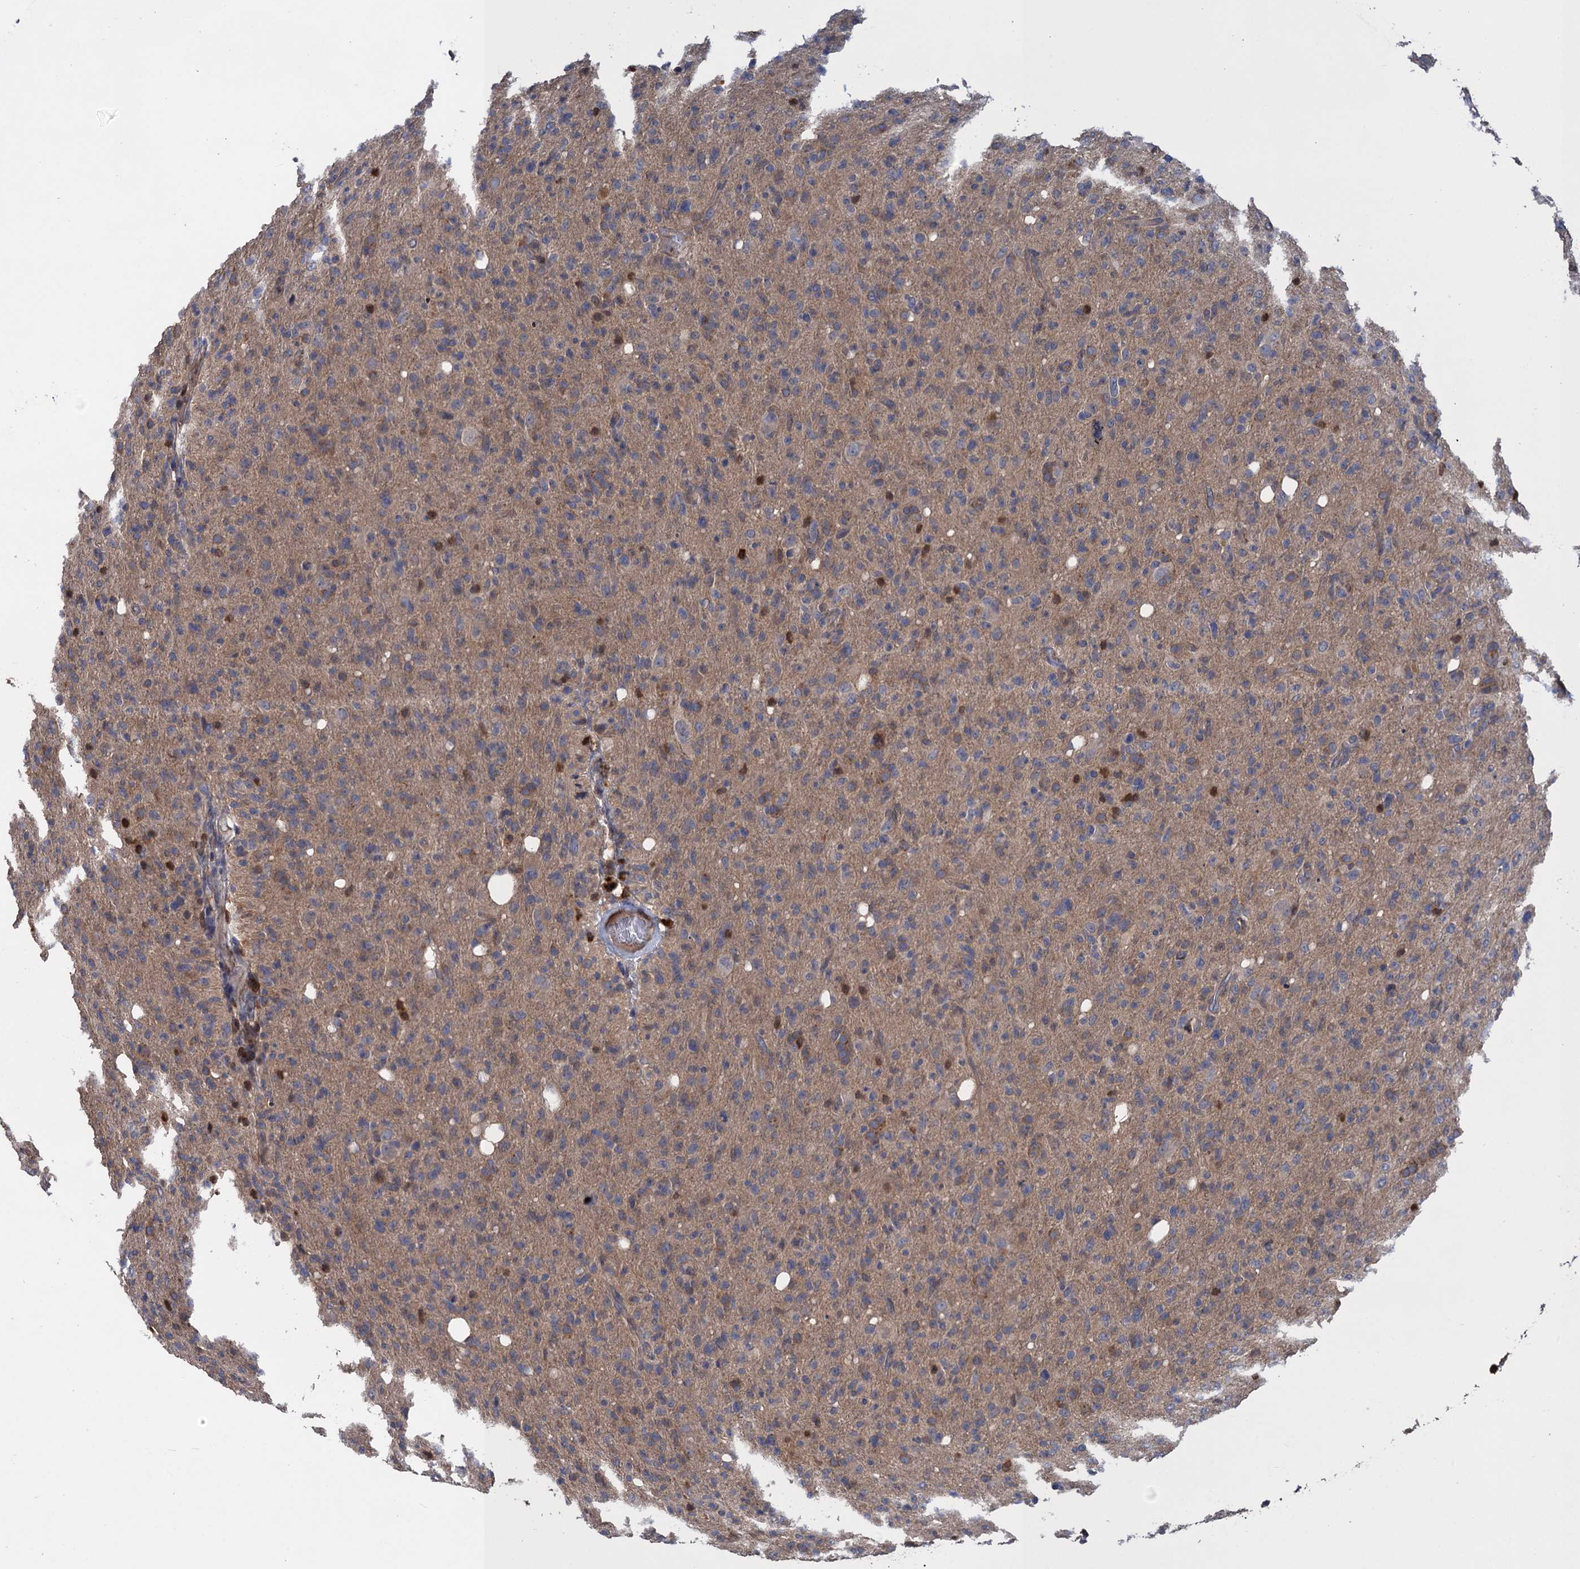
{"staining": {"intensity": "weak", "quantity": "<25%", "location": "cytoplasmic/membranous"}, "tissue": "glioma", "cell_type": "Tumor cells", "image_type": "cancer", "snomed": [{"axis": "morphology", "description": "Glioma, malignant, High grade"}, {"axis": "topography", "description": "Brain"}], "caption": "The micrograph shows no staining of tumor cells in glioma. Brightfield microscopy of immunohistochemistry stained with DAB (brown) and hematoxylin (blue), captured at high magnification.", "gene": "DGKA", "patient": {"sex": "female", "age": 57}}